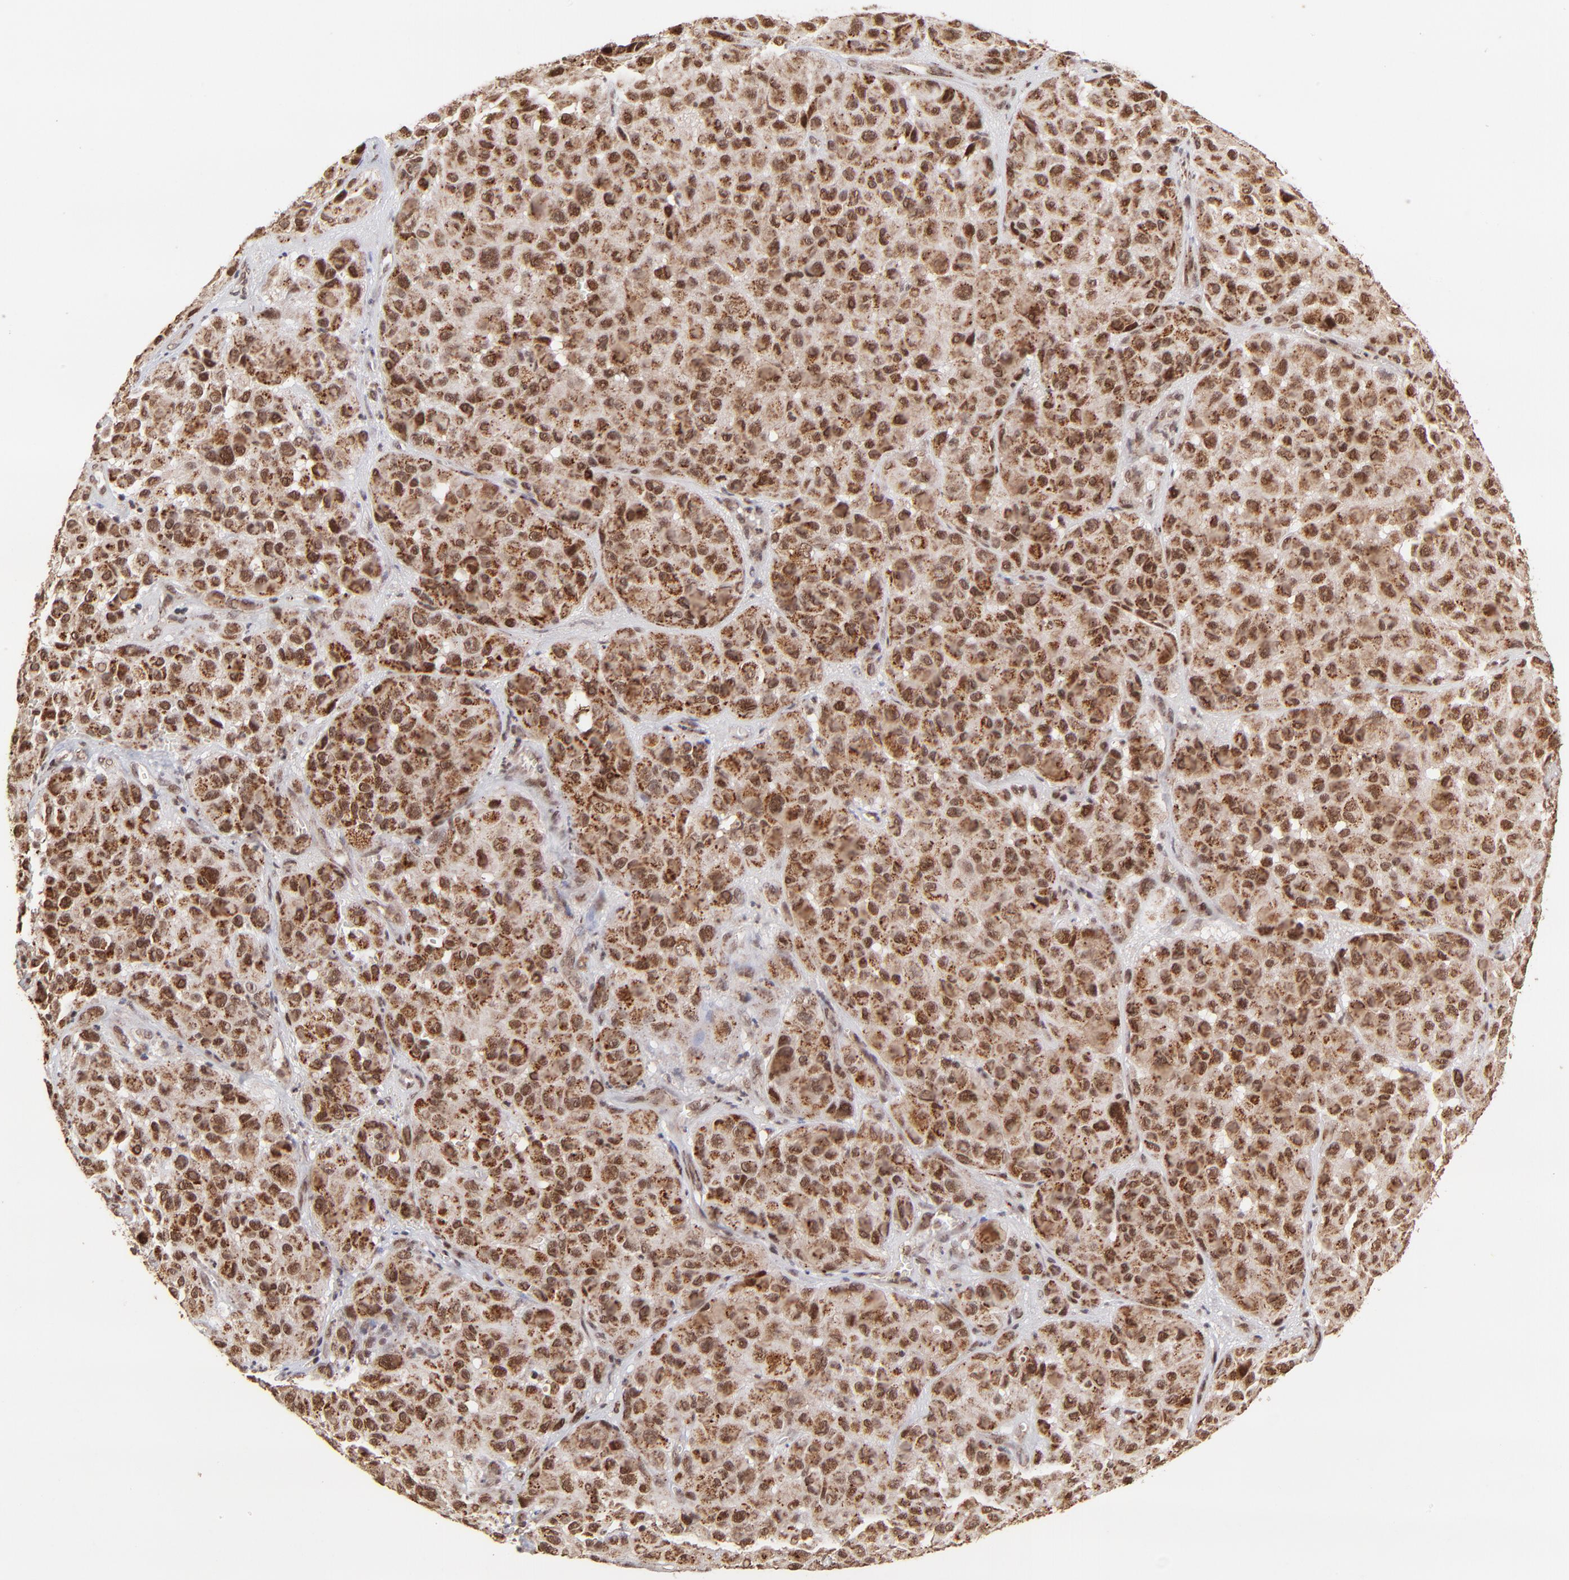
{"staining": {"intensity": "strong", "quantity": ">75%", "location": "cytoplasmic/membranous"}, "tissue": "melanoma", "cell_type": "Tumor cells", "image_type": "cancer", "snomed": [{"axis": "morphology", "description": "Malignant melanoma, NOS"}, {"axis": "topography", "description": "Skin"}], "caption": "Protein staining by IHC exhibits strong cytoplasmic/membranous positivity in approximately >75% of tumor cells in malignant melanoma.", "gene": "MED15", "patient": {"sex": "female", "age": 21}}